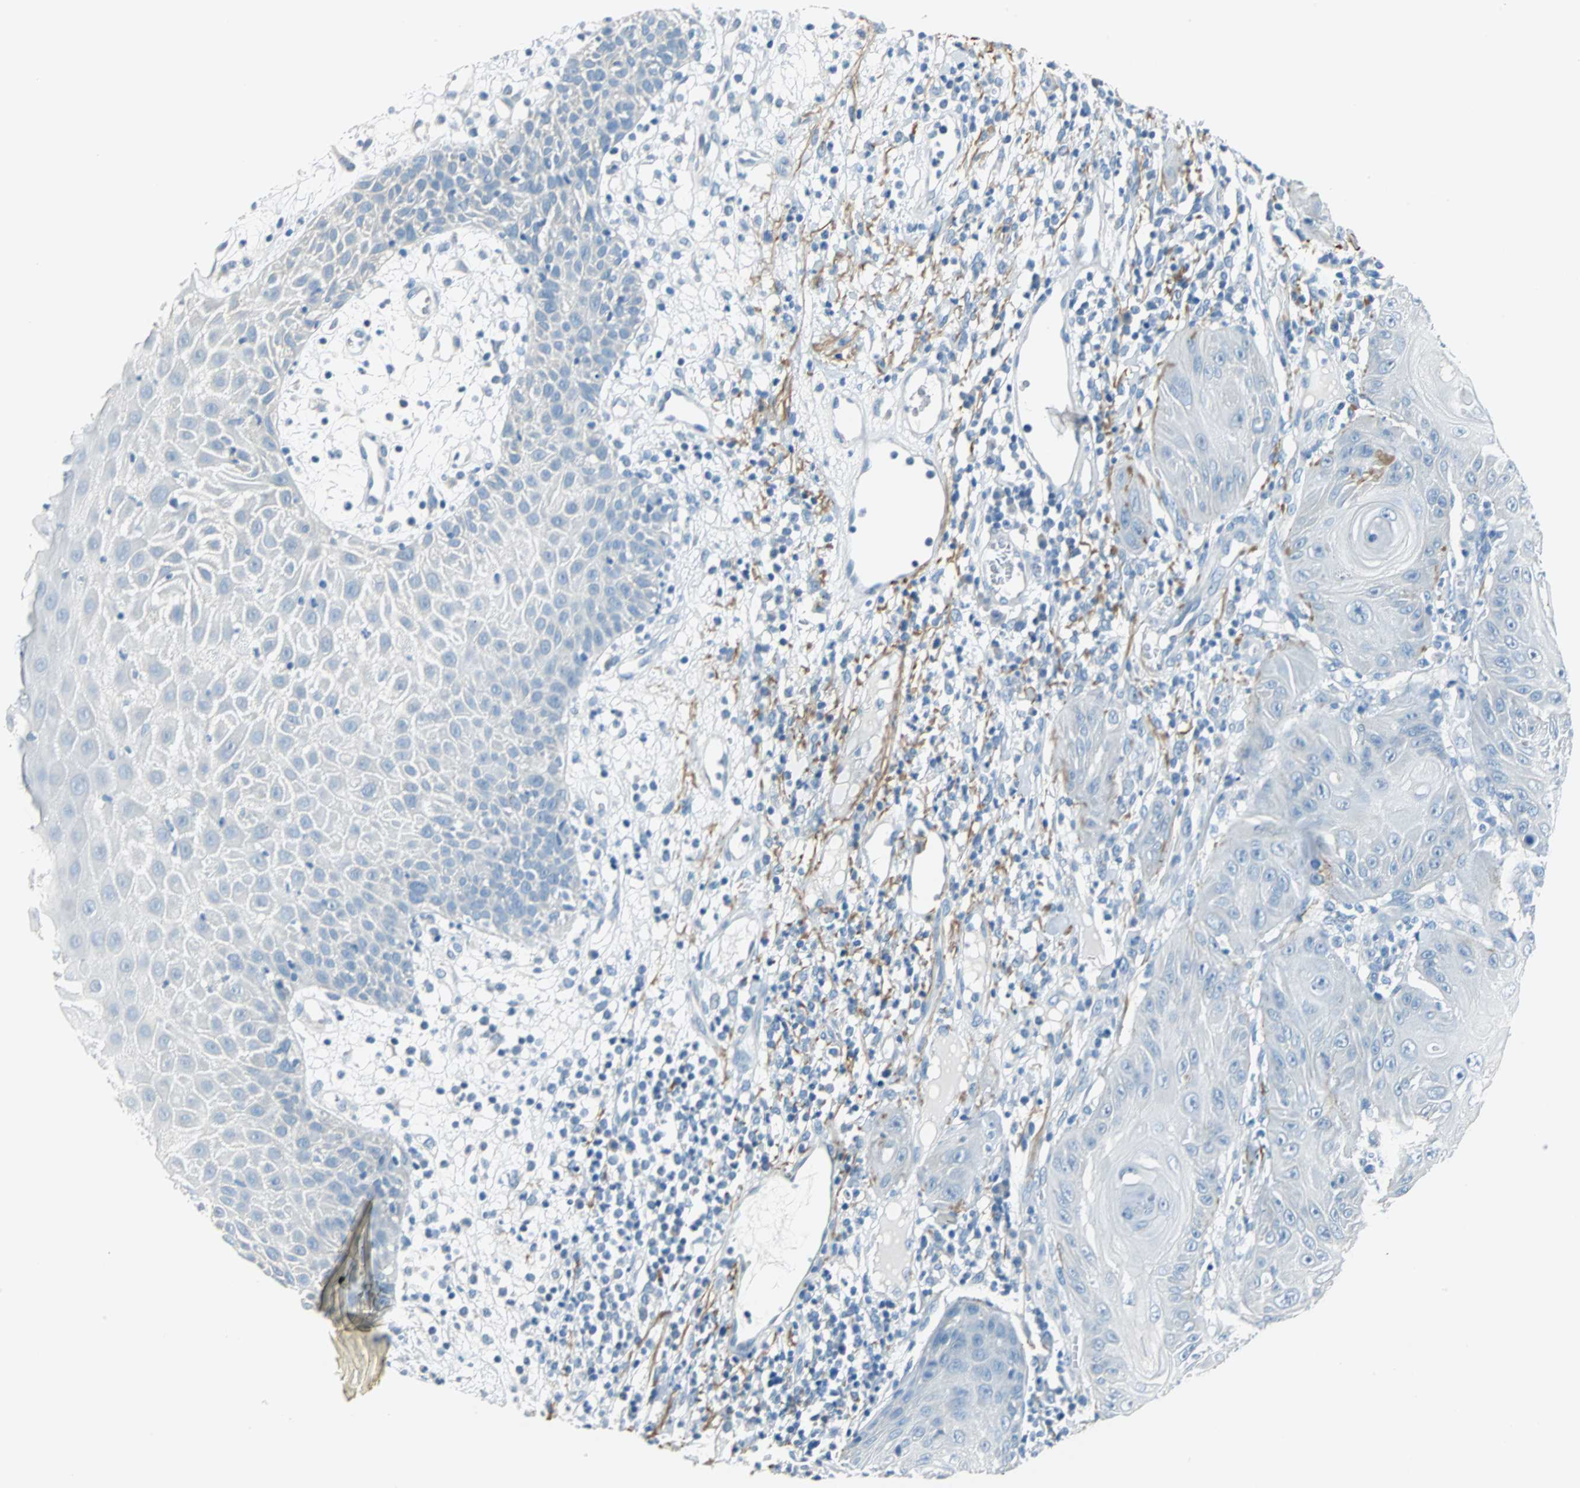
{"staining": {"intensity": "negative", "quantity": "none", "location": "none"}, "tissue": "skin cancer", "cell_type": "Tumor cells", "image_type": "cancer", "snomed": [{"axis": "morphology", "description": "Squamous cell carcinoma, NOS"}, {"axis": "topography", "description": "Skin"}], "caption": "Human skin cancer (squamous cell carcinoma) stained for a protein using immunohistochemistry demonstrates no positivity in tumor cells.", "gene": "MUC7", "patient": {"sex": "female", "age": 78}}